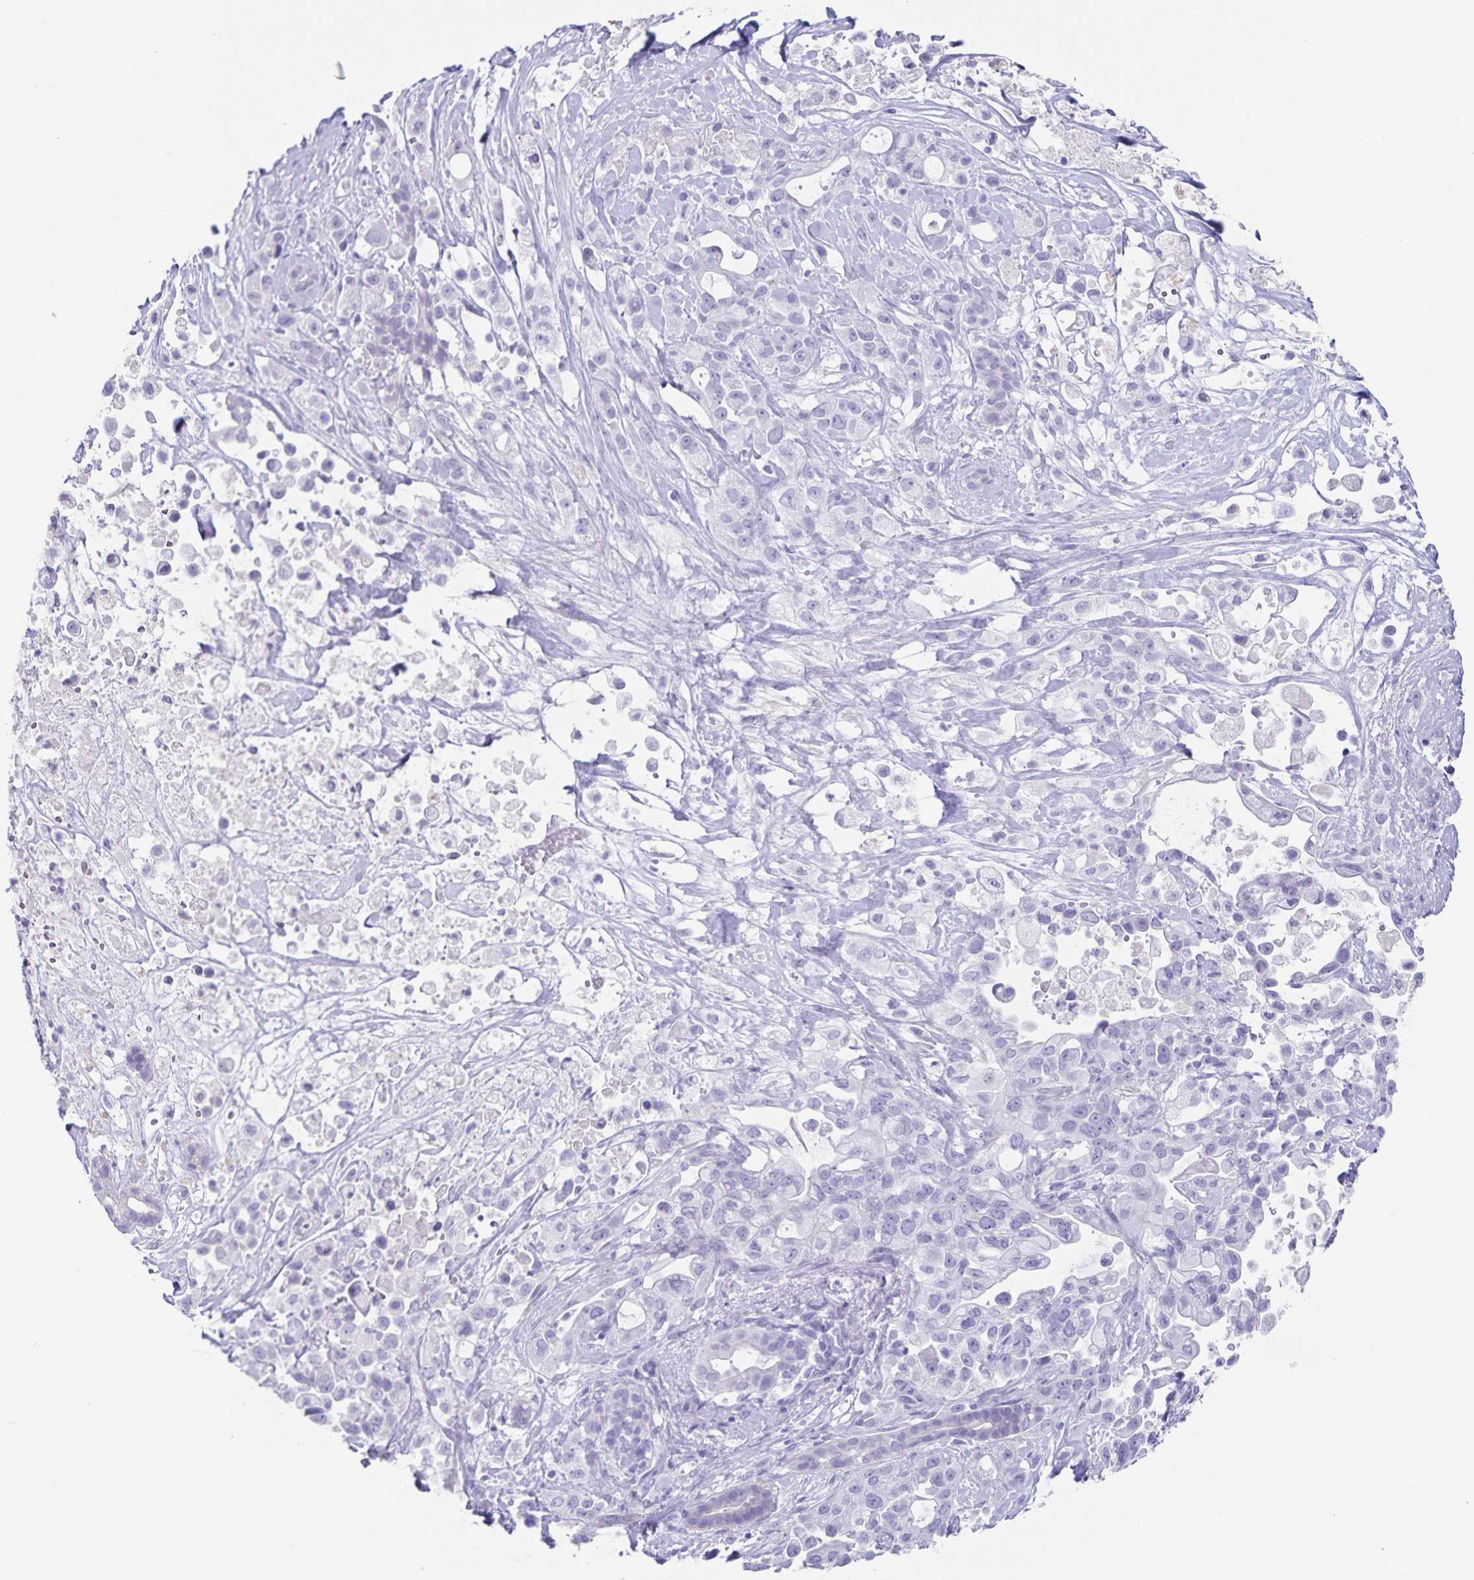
{"staining": {"intensity": "negative", "quantity": "none", "location": "none"}, "tissue": "pancreatic cancer", "cell_type": "Tumor cells", "image_type": "cancer", "snomed": [{"axis": "morphology", "description": "Adenocarcinoma, NOS"}, {"axis": "topography", "description": "Pancreas"}], "caption": "IHC image of neoplastic tissue: pancreatic adenocarcinoma stained with DAB shows no significant protein expression in tumor cells.", "gene": "C11orf42", "patient": {"sex": "male", "age": 44}}